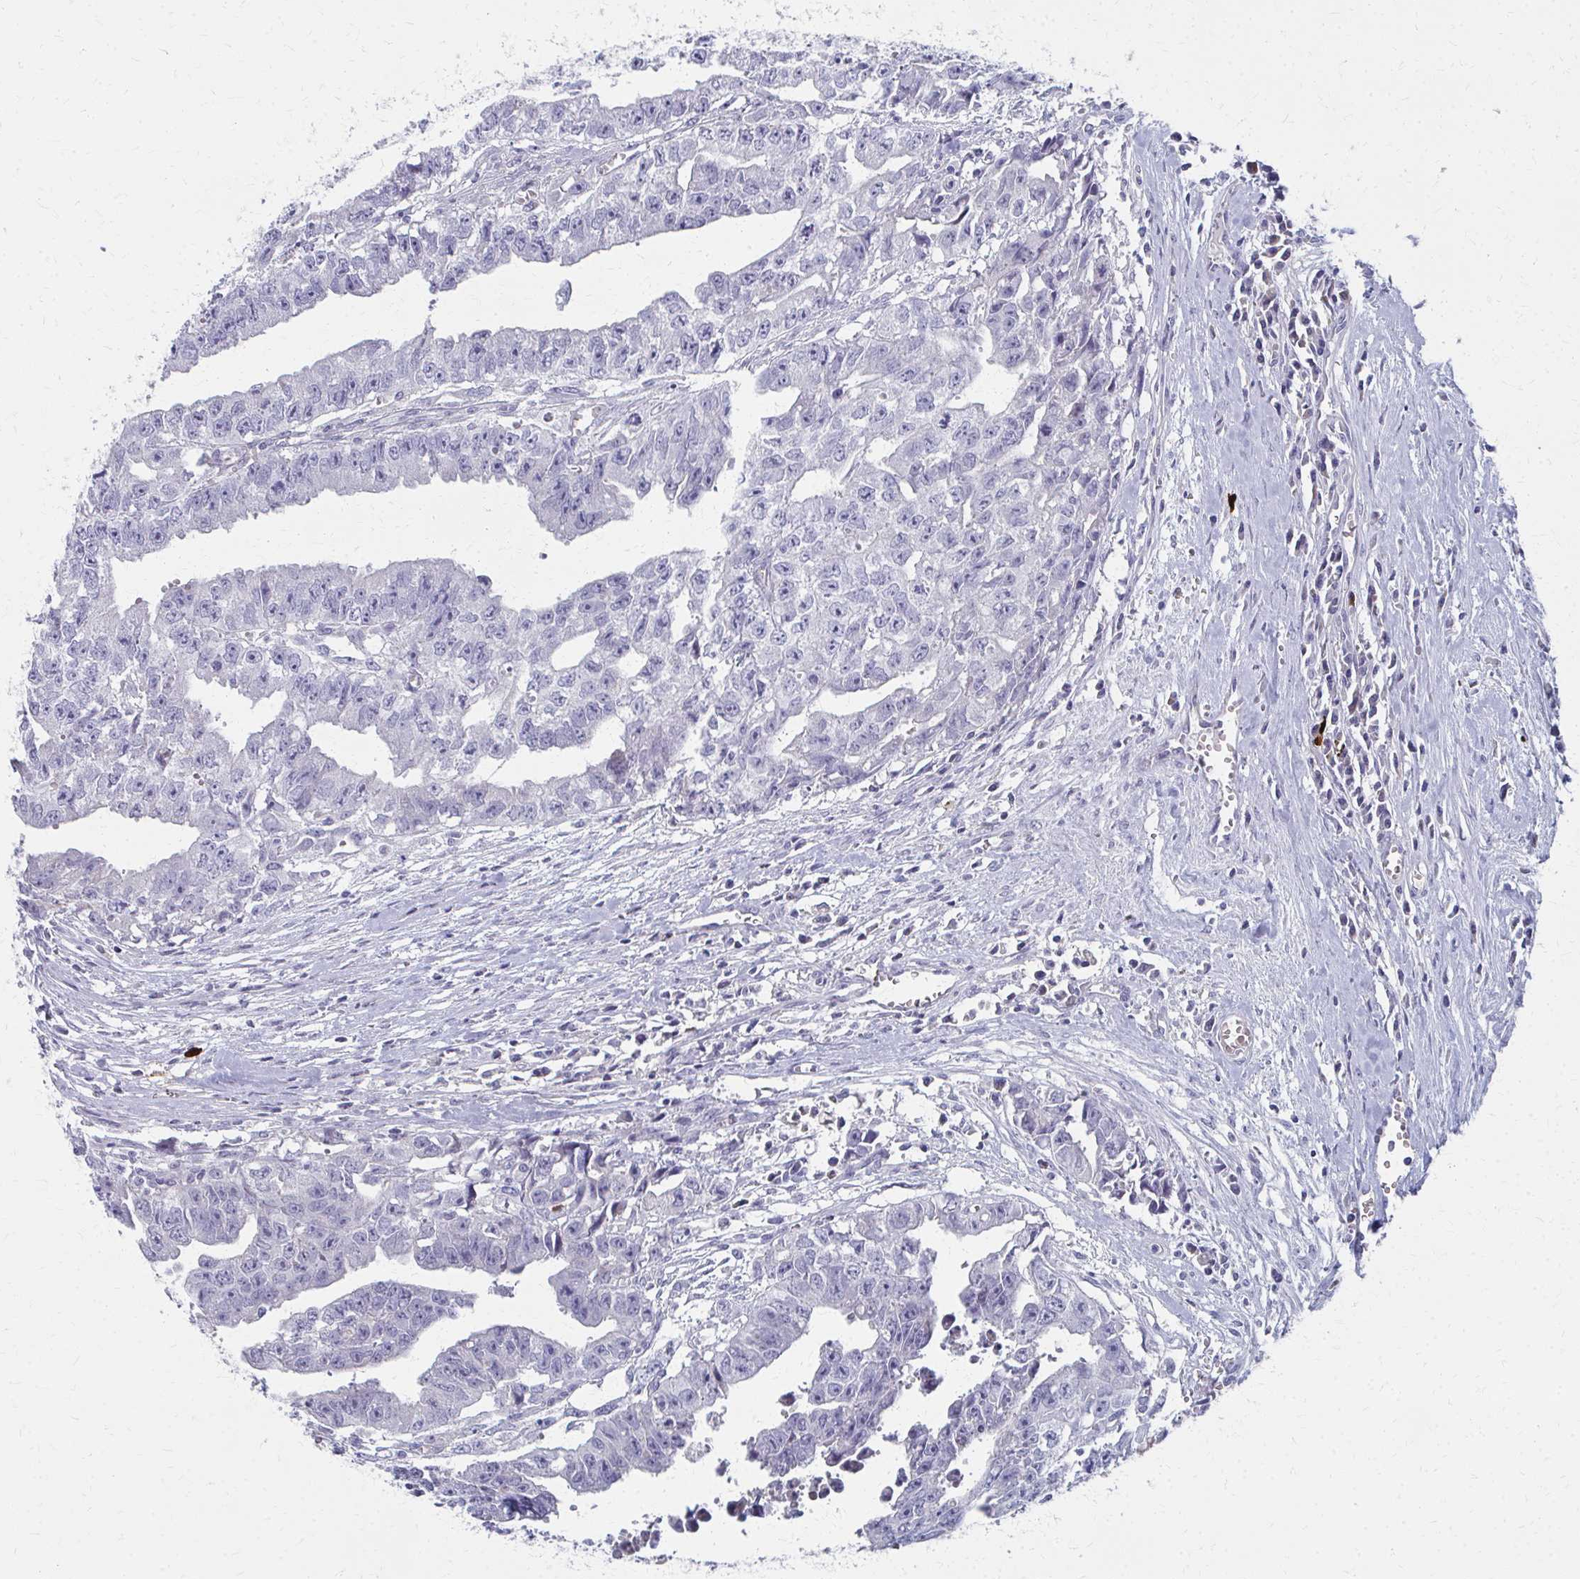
{"staining": {"intensity": "negative", "quantity": "none", "location": "none"}, "tissue": "testis cancer", "cell_type": "Tumor cells", "image_type": "cancer", "snomed": [{"axis": "morphology", "description": "Carcinoma, Embryonal, NOS"}, {"axis": "morphology", "description": "Teratoma, malignant, NOS"}, {"axis": "topography", "description": "Testis"}], "caption": "Protein analysis of embryonal carcinoma (testis) shows no significant staining in tumor cells.", "gene": "MS4A2", "patient": {"sex": "male", "age": 24}}